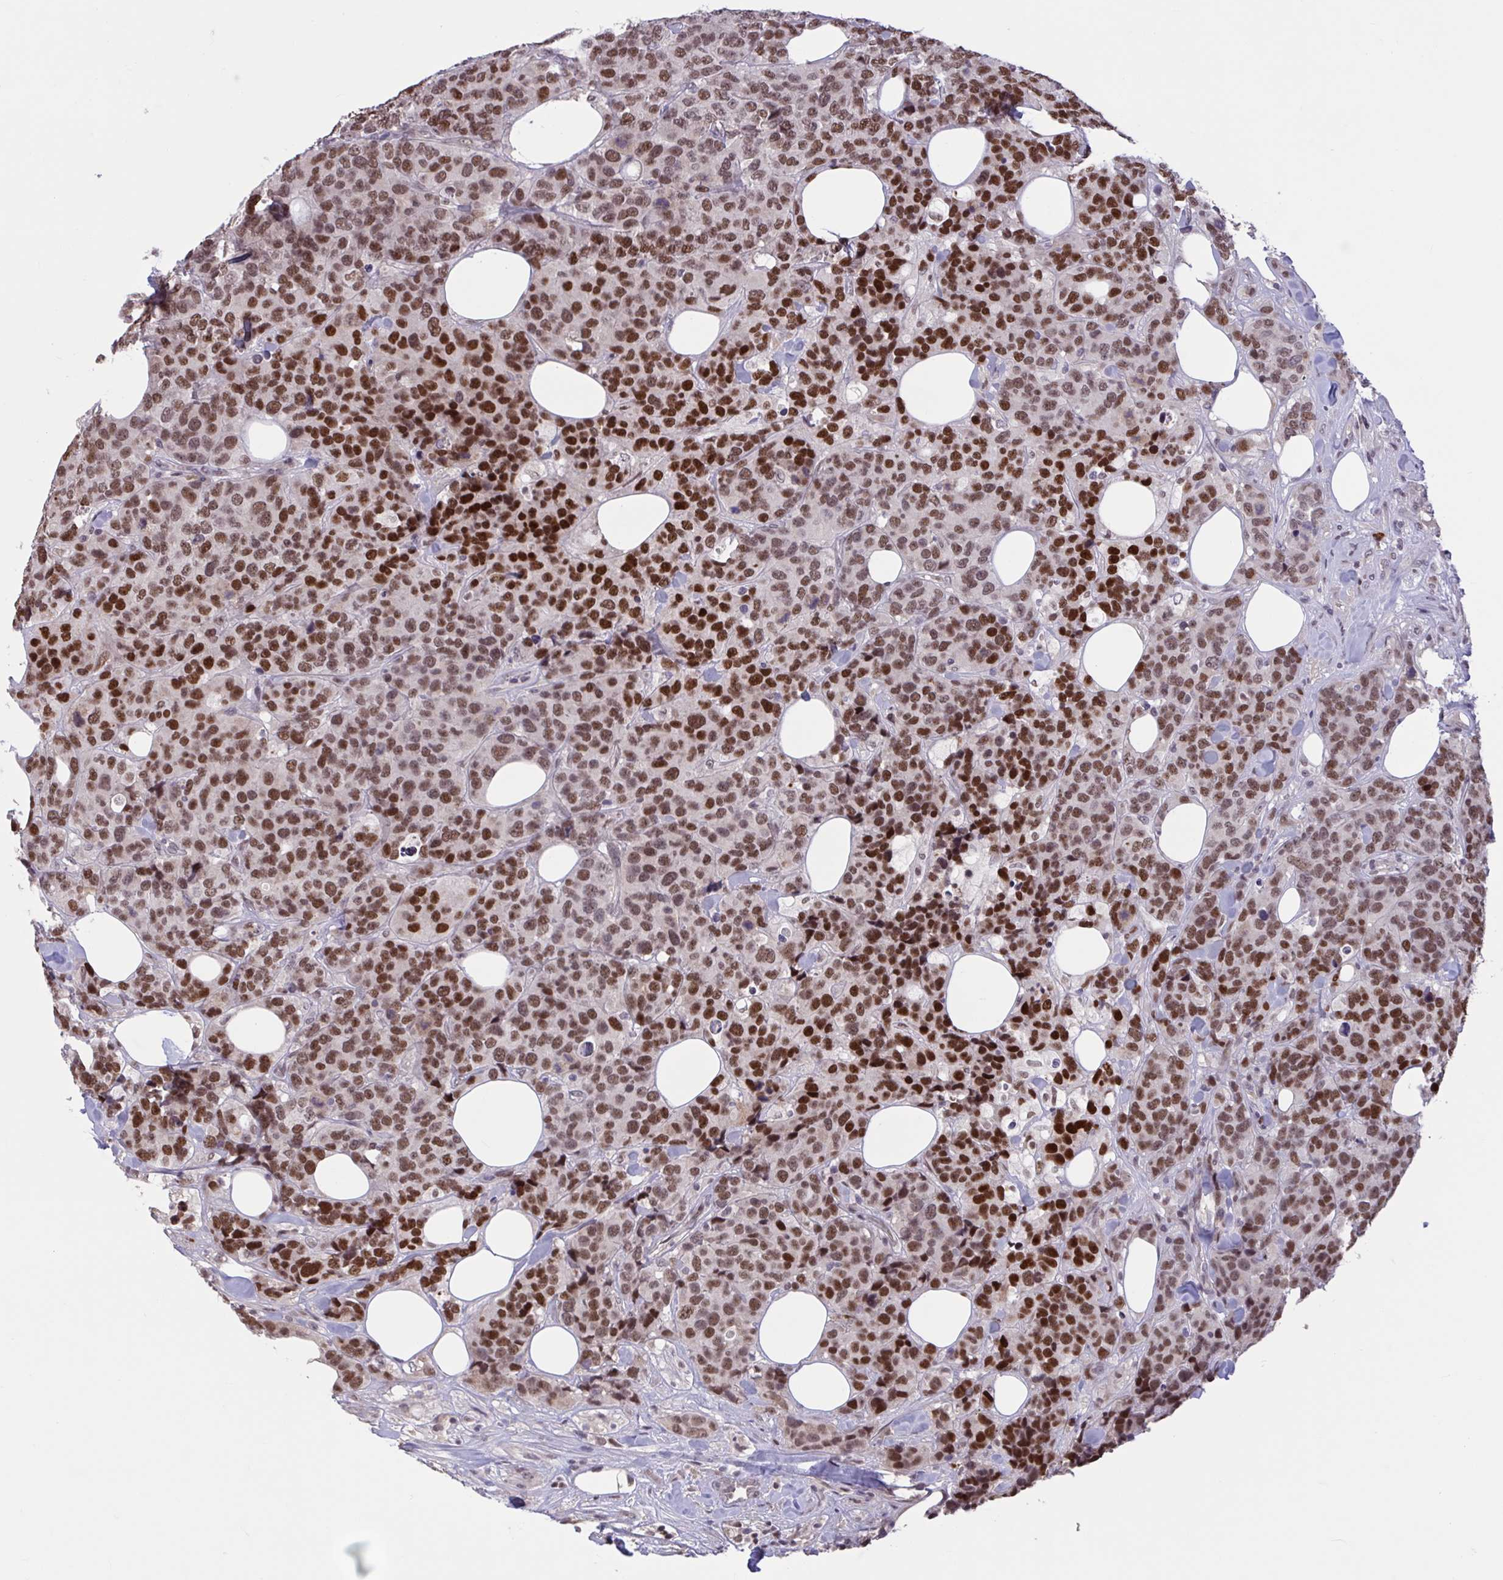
{"staining": {"intensity": "strong", "quantity": "25%-75%", "location": "nuclear"}, "tissue": "breast cancer", "cell_type": "Tumor cells", "image_type": "cancer", "snomed": [{"axis": "morphology", "description": "Lobular carcinoma"}, {"axis": "topography", "description": "Breast"}], "caption": "Human lobular carcinoma (breast) stained with a protein marker exhibits strong staining in tumor cells.", "gene": "ZNF414", "patient": {"sex": "female", "age": 59}}